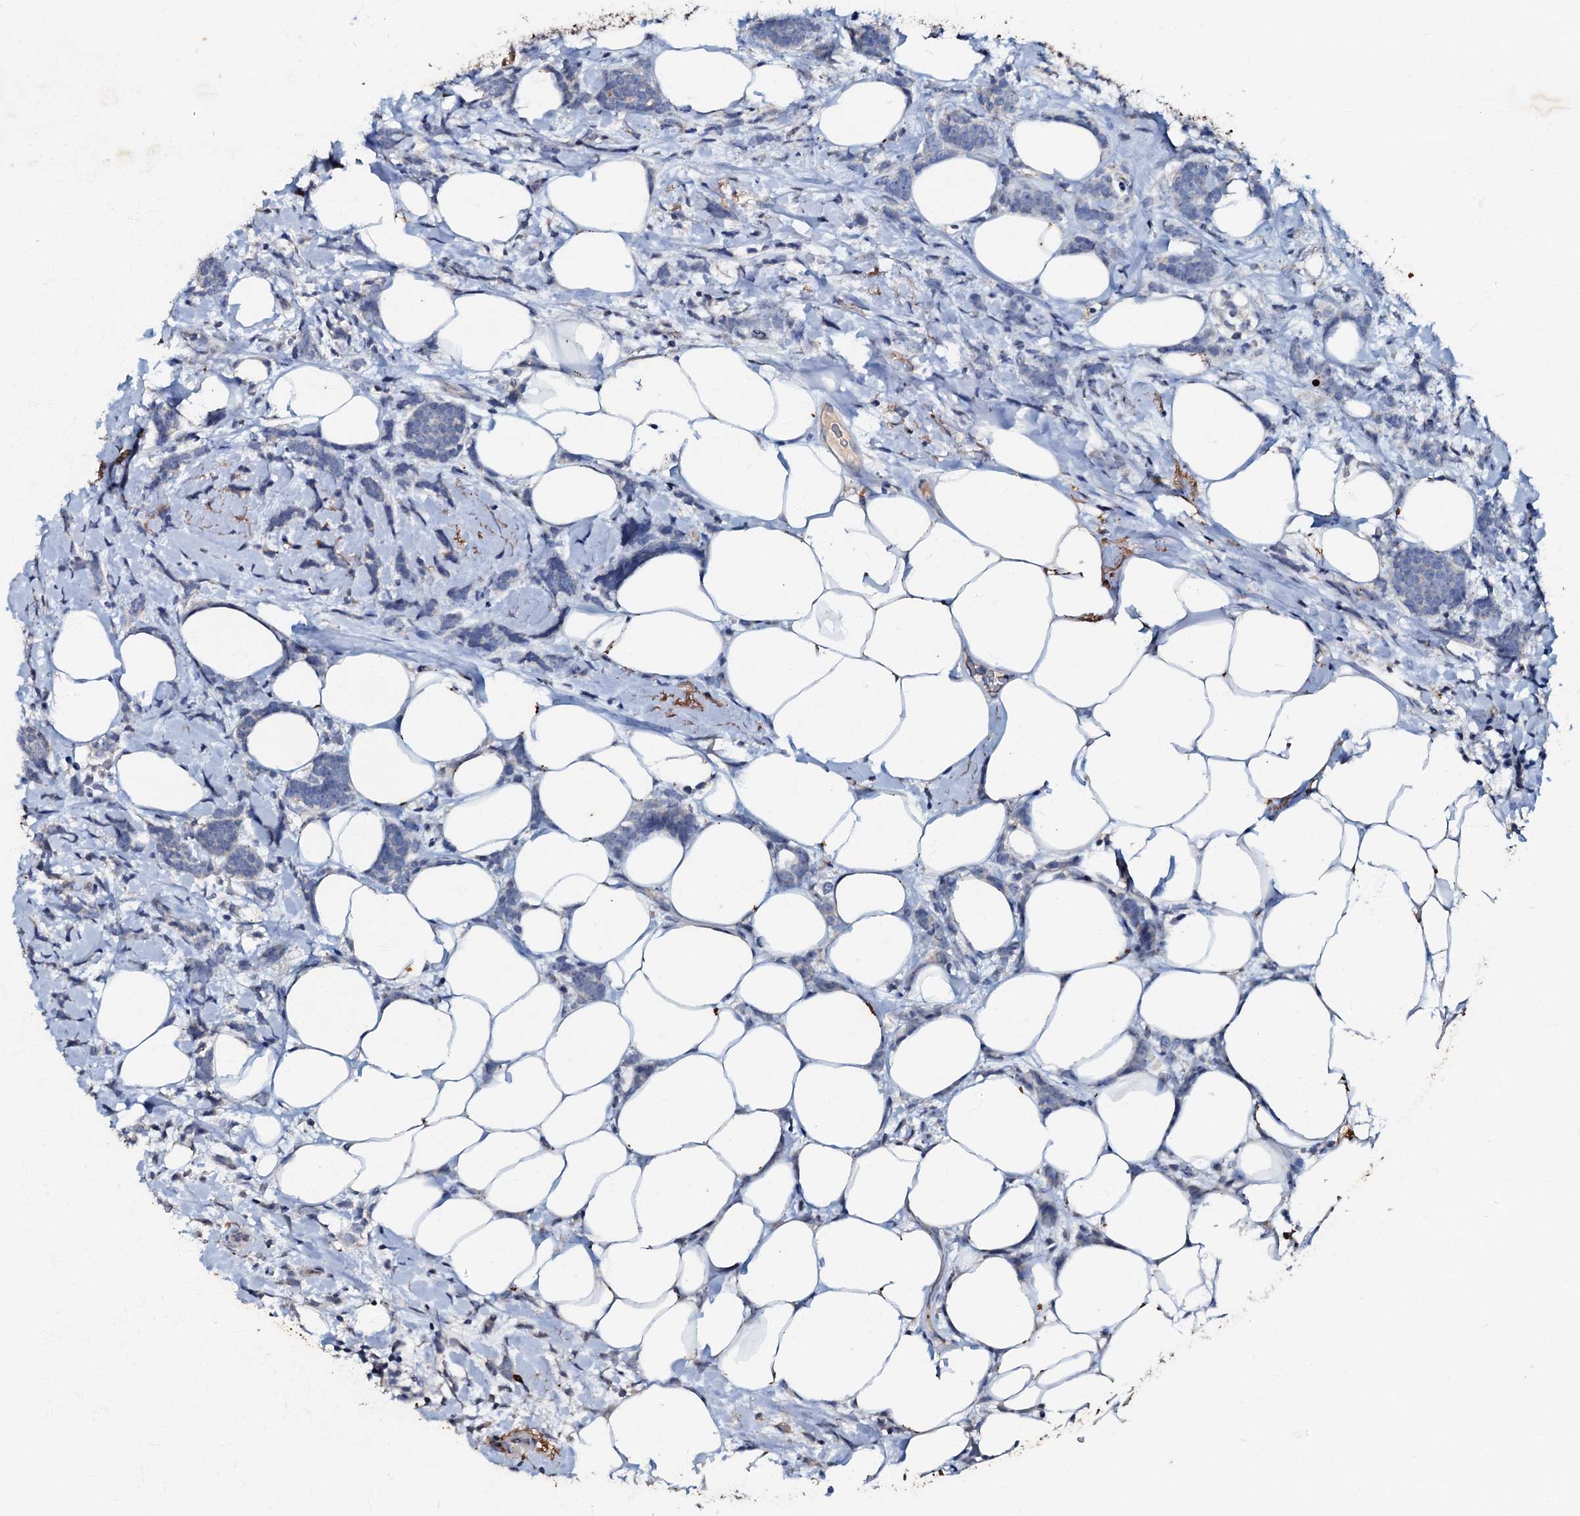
{"staining": {"intensity": "negative", "quantity": "none", "location": "none"}, "tissue": "breast cancer", "cell_type": "Tumor cells", "image_type": "cancer", "snomed": [{"axis": "morphology", "description": "Lobular carcinoma"}, {"axis": "topography", "description": "Breast"}], "caption": "High magnification brightfield microscopy of lobular carcinoma (breast) stained with DAB (brown) and counterstained with hematoxylin (blue): tumor cells show no significant expression.", "gene": "MANSC4", "patient": {"sex": "female", "age": 58}}